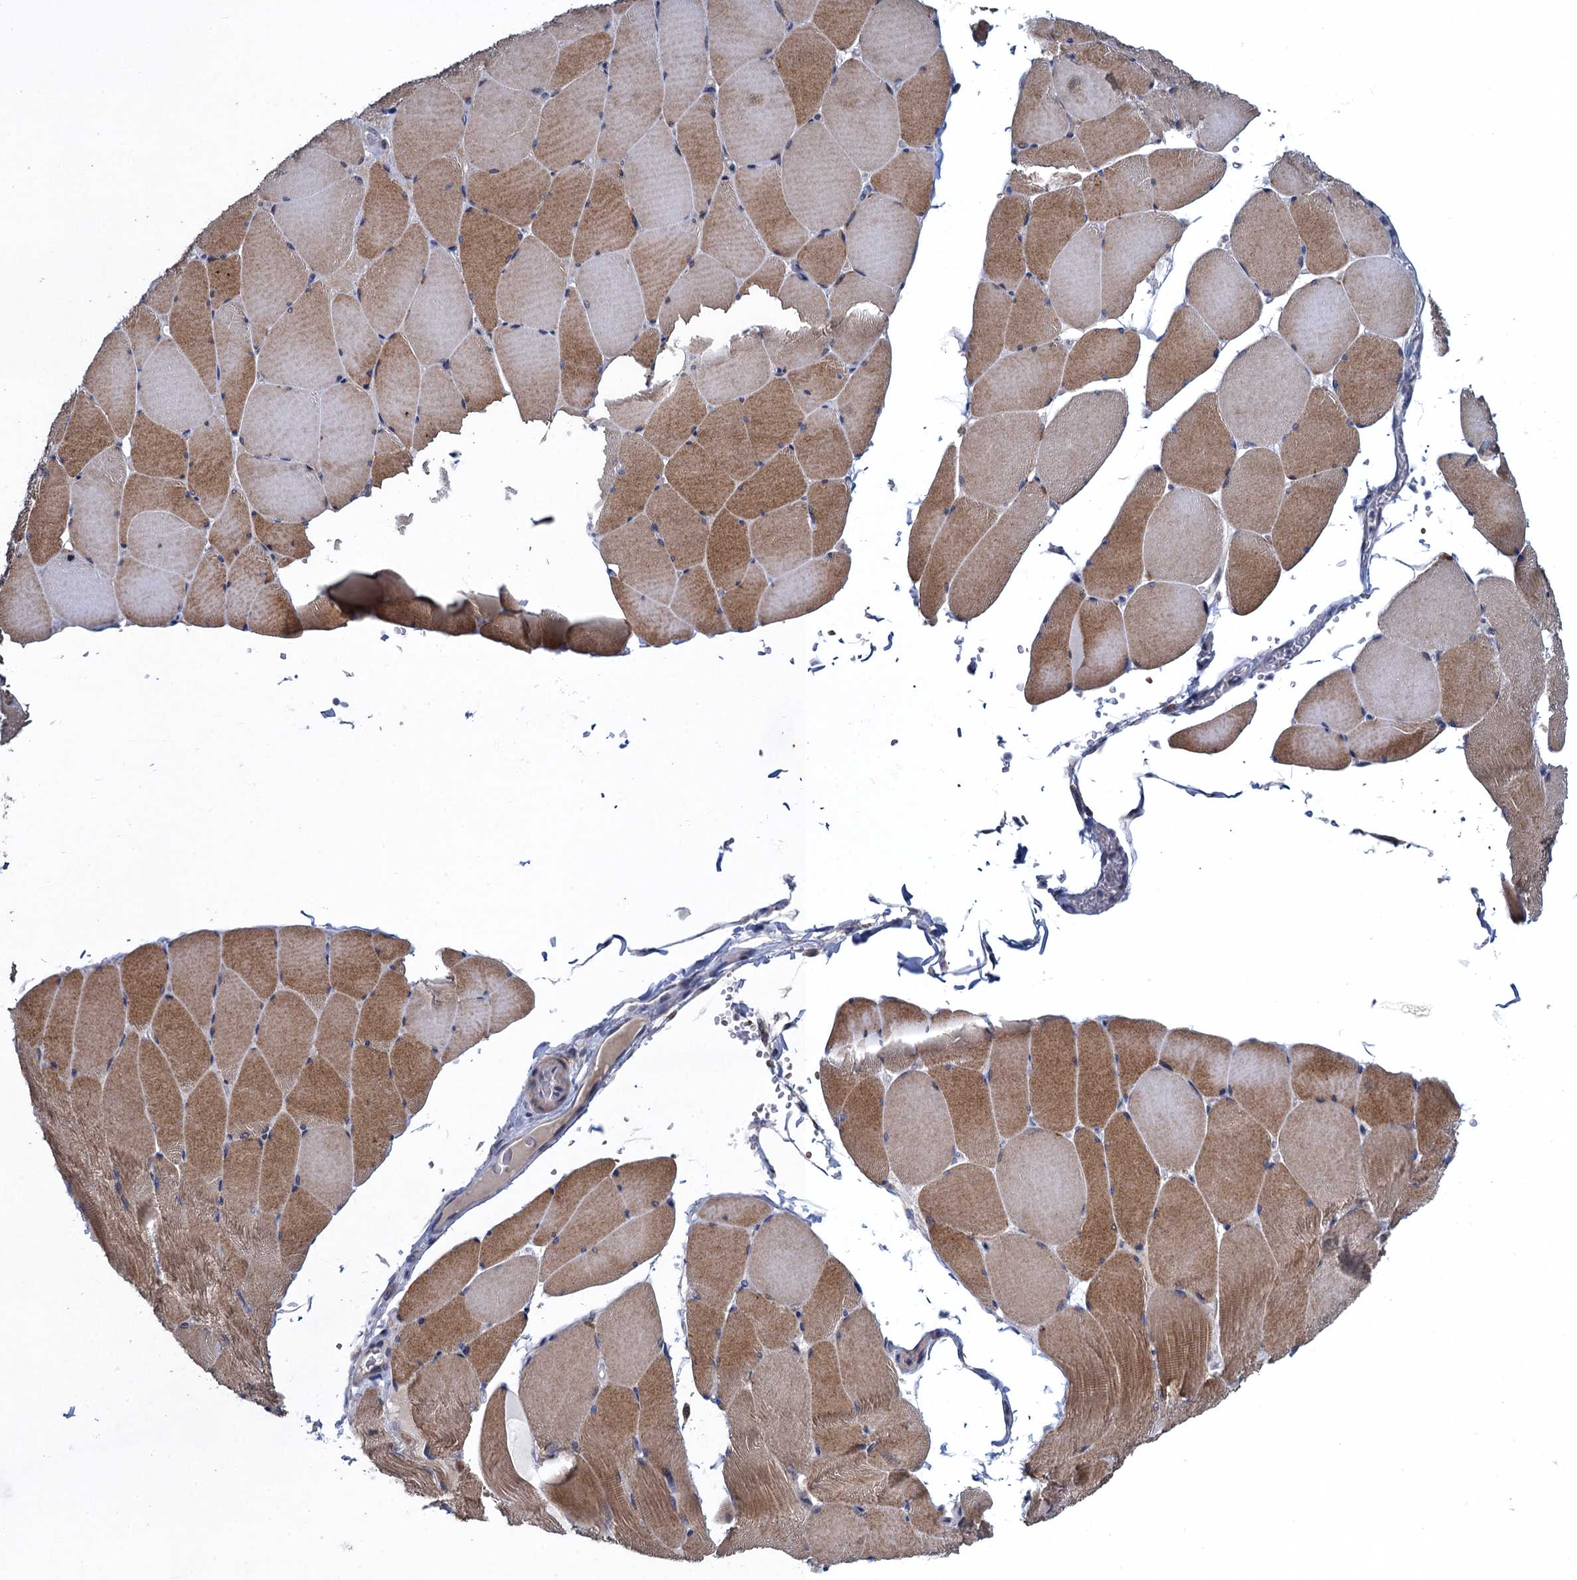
{"staining": {"intensity": "moderate", "quantity": "25%-75%", "location": "cytoplasmic/membranous"}, "tissue": "skeletal muscle", "cell_type": "Myocytes", "image_type": "normal", "snomed": [{"axis": "morphology", "description": "Normal tissue, NOS"}, {"axis": "topography", "description": "Skeletal muscle"}, {"axis": "topography", "description": "Head-Neck"}], "caption": "Brown immunohistochemical staining in benign human skeletal muscle demonstrates moderate cytoplasmic/membranous expression in about 25%-75% of myocytes. (DAB IHC, brown staining for protein, blue staining for nuclei).", "gene": "ATOSA", "patient": {"sex": "male", "age": 66}}